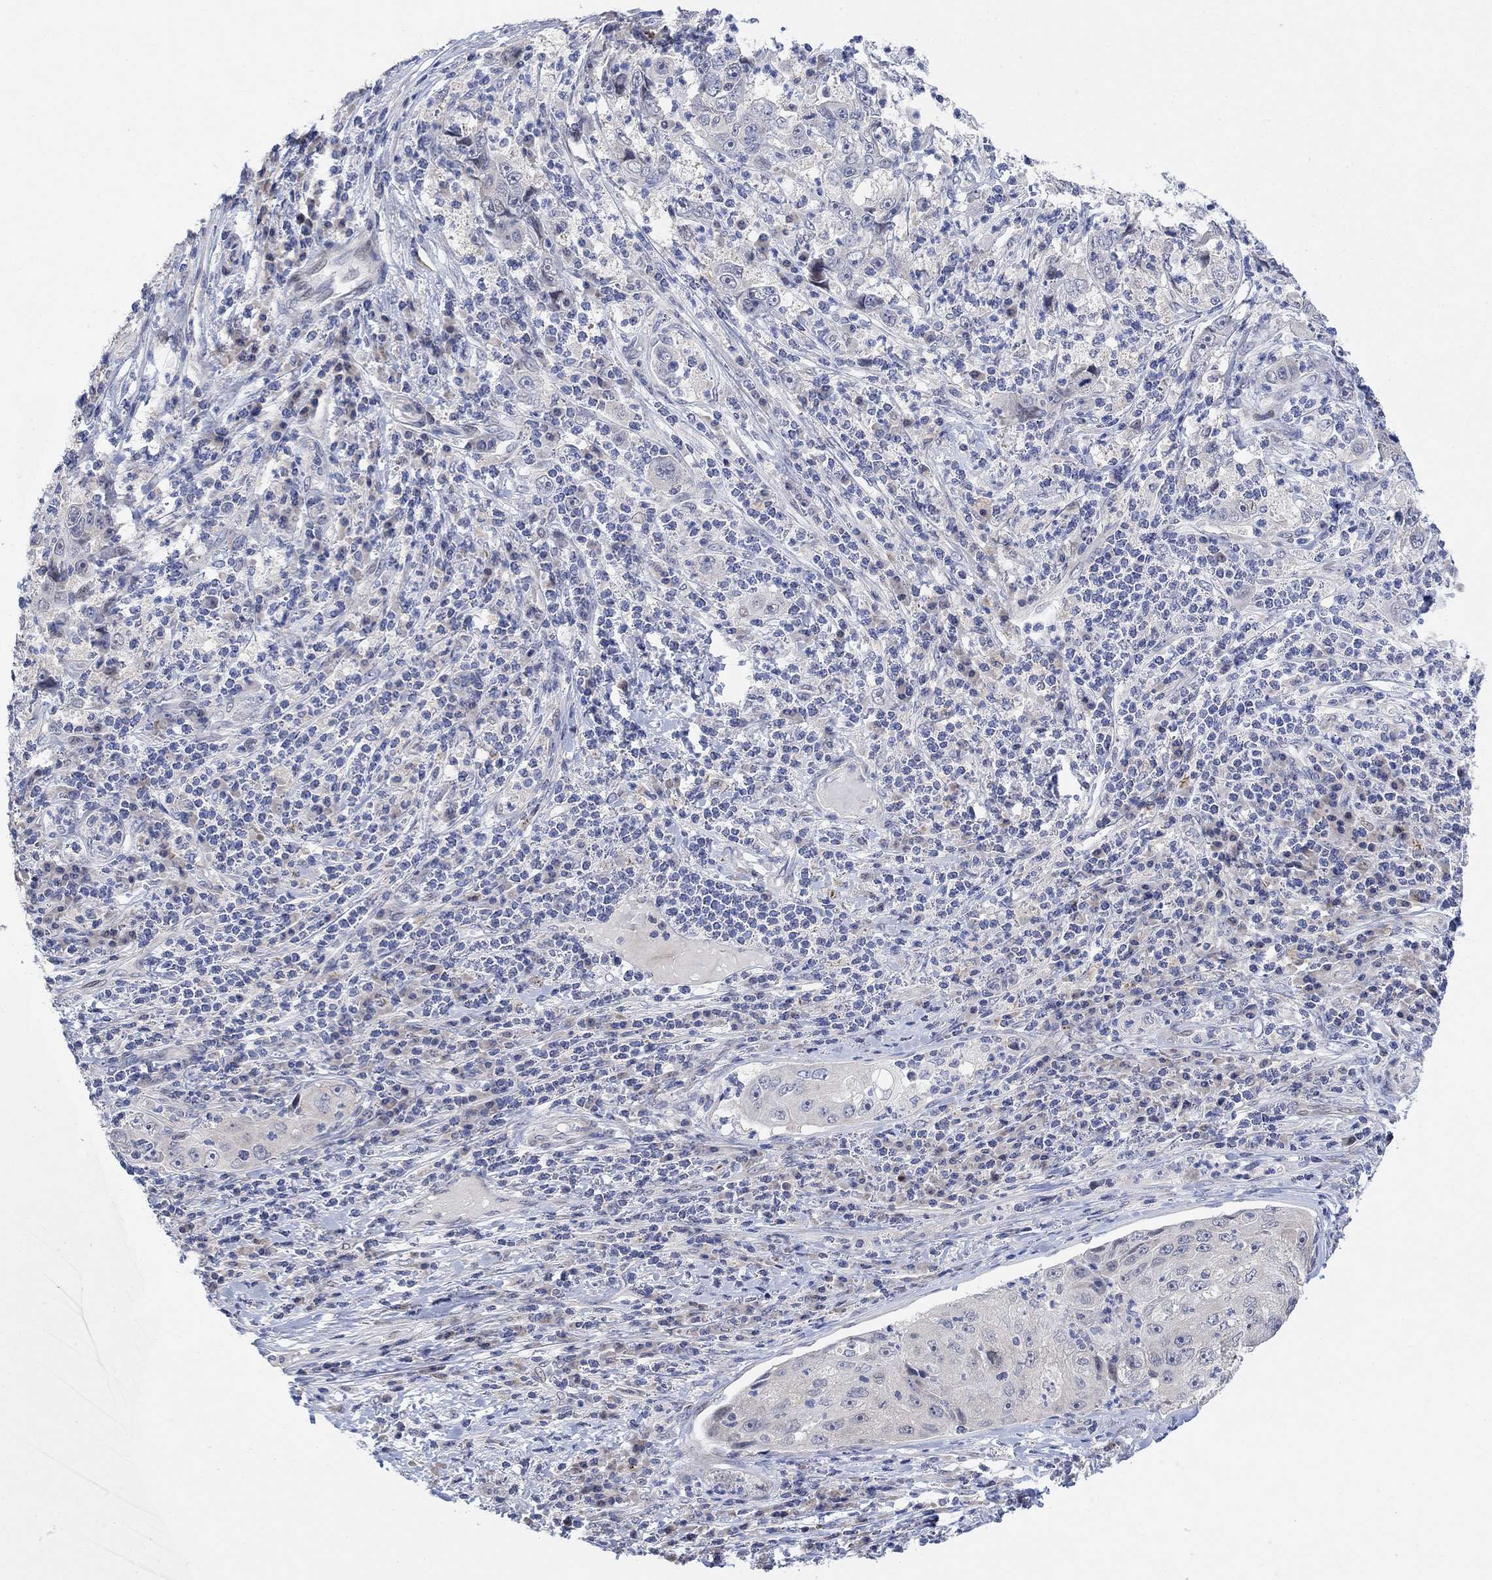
{"staining": {"intensity": "negative", "quantity": "none", "location": "none"}, "tissue": "cervical cancer", "cell_type": "Tumor cells", "image_type": "cancer", "snomed": [{"axis": "morphology", "description": "Squamous cell carcinoma, NOS"}, {"axis": "topography", "description": "Cervix"}], "caption": "Immunohistochemistry (IHC) histopathology image of cervical cancer (squamous cell carcinoma) stained for a protein (brown), which exhibits no expression in tumor cells.", "gene": "CNTF", "patient": {"sex": "female", "age": 36}}